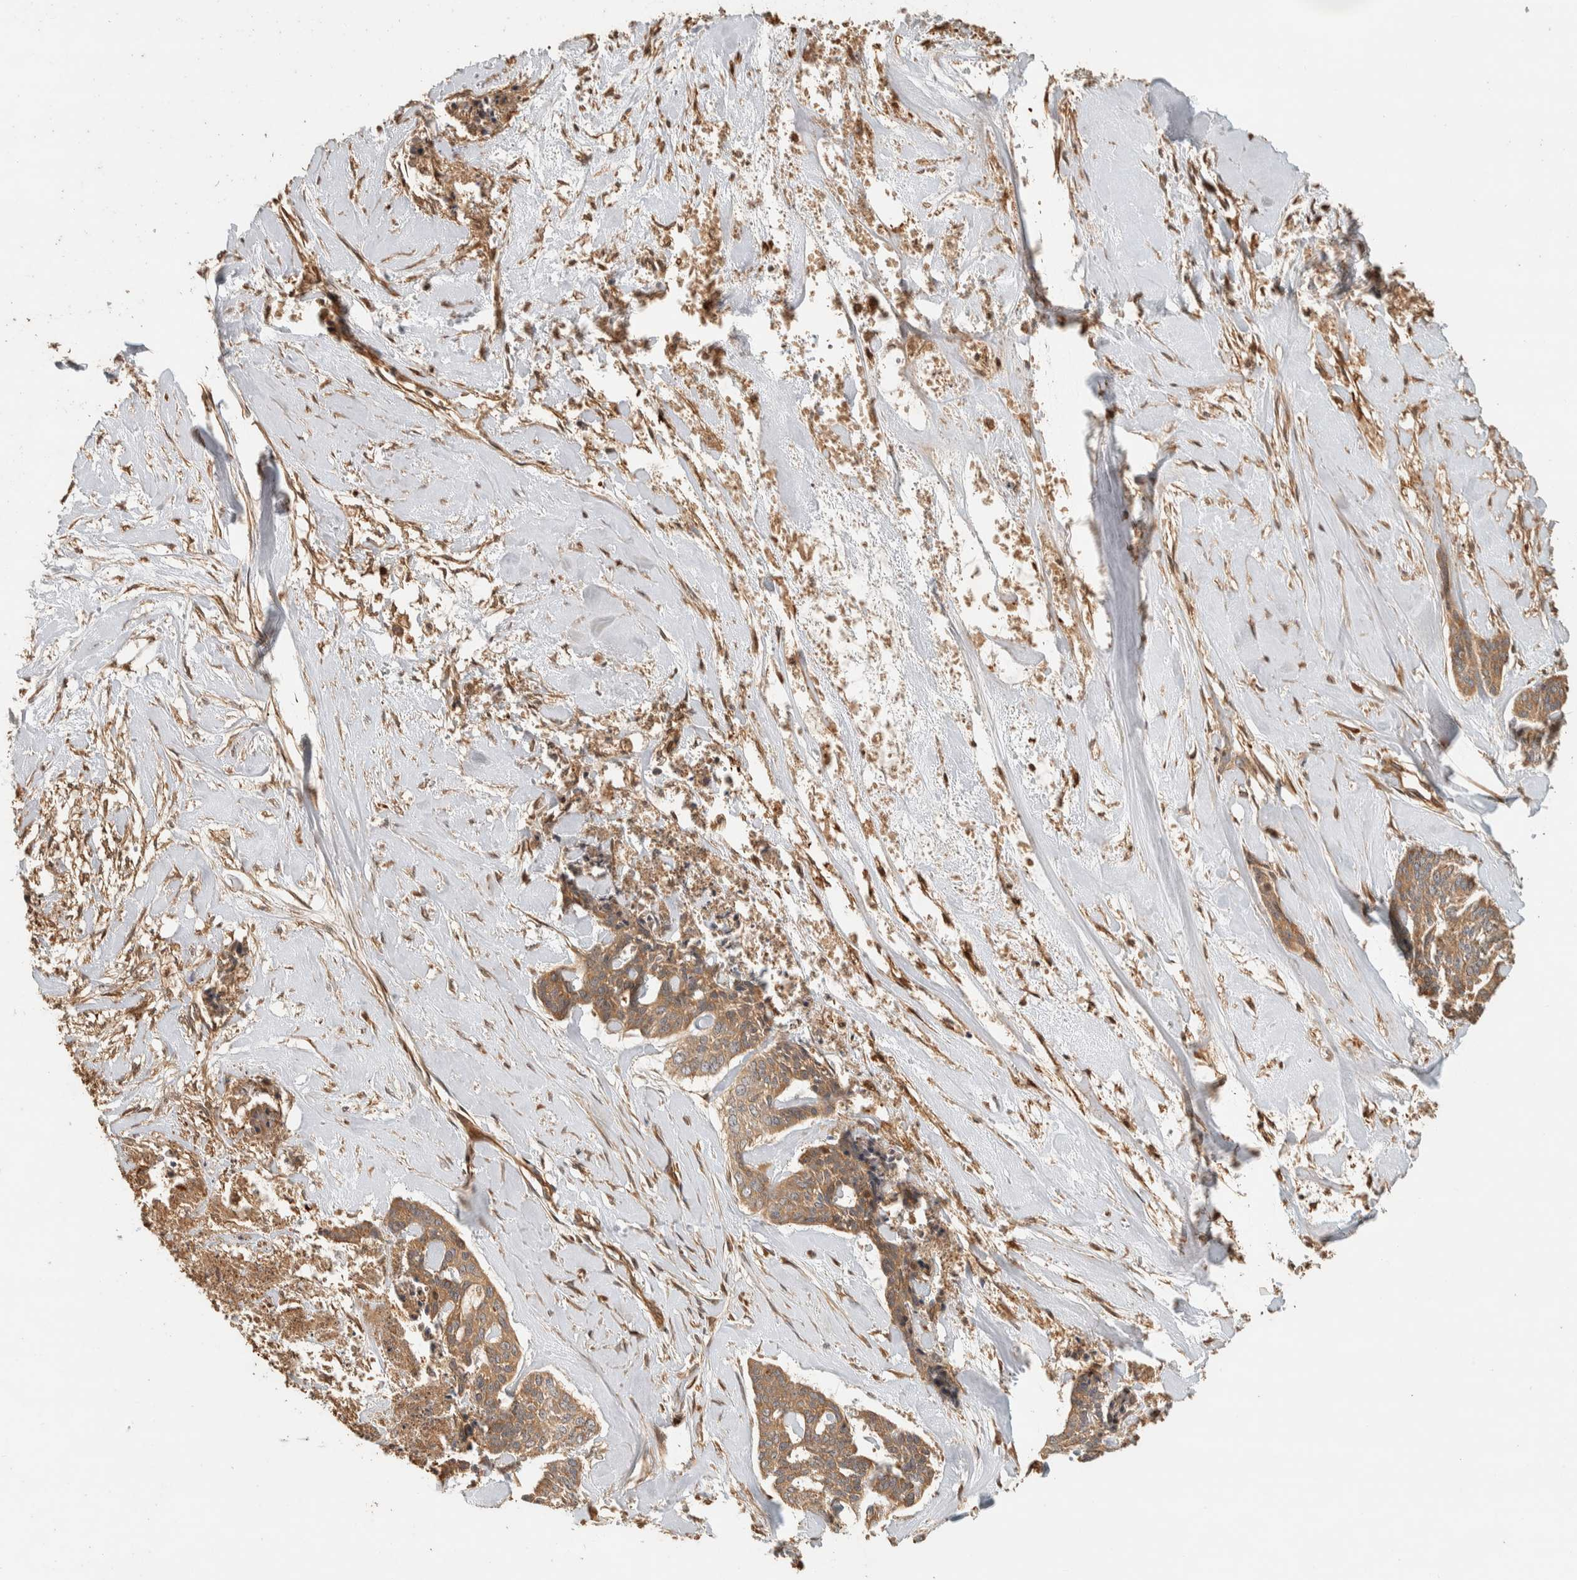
{"staining": {"intensity": "moderate", "quantity": ">75%", "location": "cytoplasmic/membranous"}, "tissue": "skin cancer", "cell_type": "Tumor cells", "image_type": "cancer", "snomed": [{"axis": "morphology", "description": "Basal cell carcinoma"}, {"axis": "topography", "description": "Skin"}], "caption": "Immunohistochemical staining of human skin cancer (basal cell carcinoma) exhibits medium levels of moderate cytoplasmic/membranous expression in about >75% of tumor cells.", "gene": "EXOC7", "patient": {"sex": "female", "age": 64}}